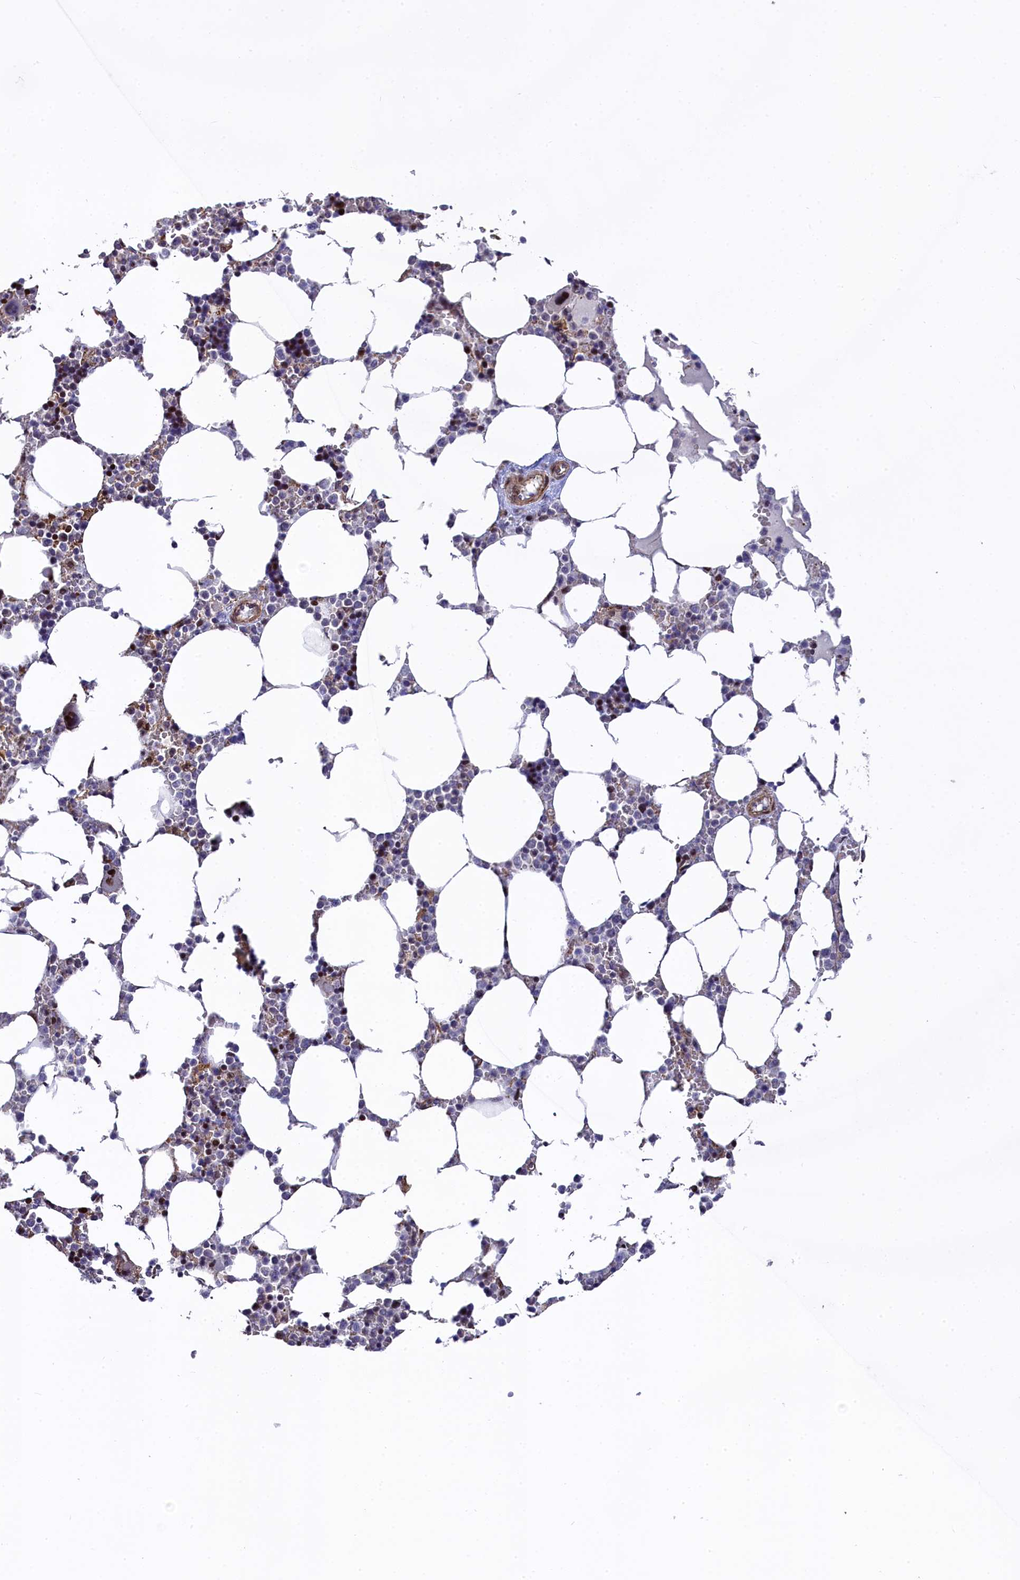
{"staining": {"intensity": "moderate", "quantity": "25%-75%", "location": "cytoplasmic/membranous,nuclear"}, "tissue": "bone marrow", "cell_type": "Hematopoietic cells", "image_type": "normal", "snomed": [{"axis": "morphology", "description": "Normal tissue, NOS"}, {"axis": "topography", "description": "Bone marrow"}], "caption": "Moderate cytoplasmic/membranous,nuclear positivity is identified in approximately 25%-75% of hematopoietic cells in normal bone marrow. The protein of interest is stained brown, and the nuclei are stained in blue (DAB (3,3'-diaminobenzidine) IHC with brightfield microscopy, high magnification).", "gene": "TGDS", "patient": {"sex": "male", "age": 64}}